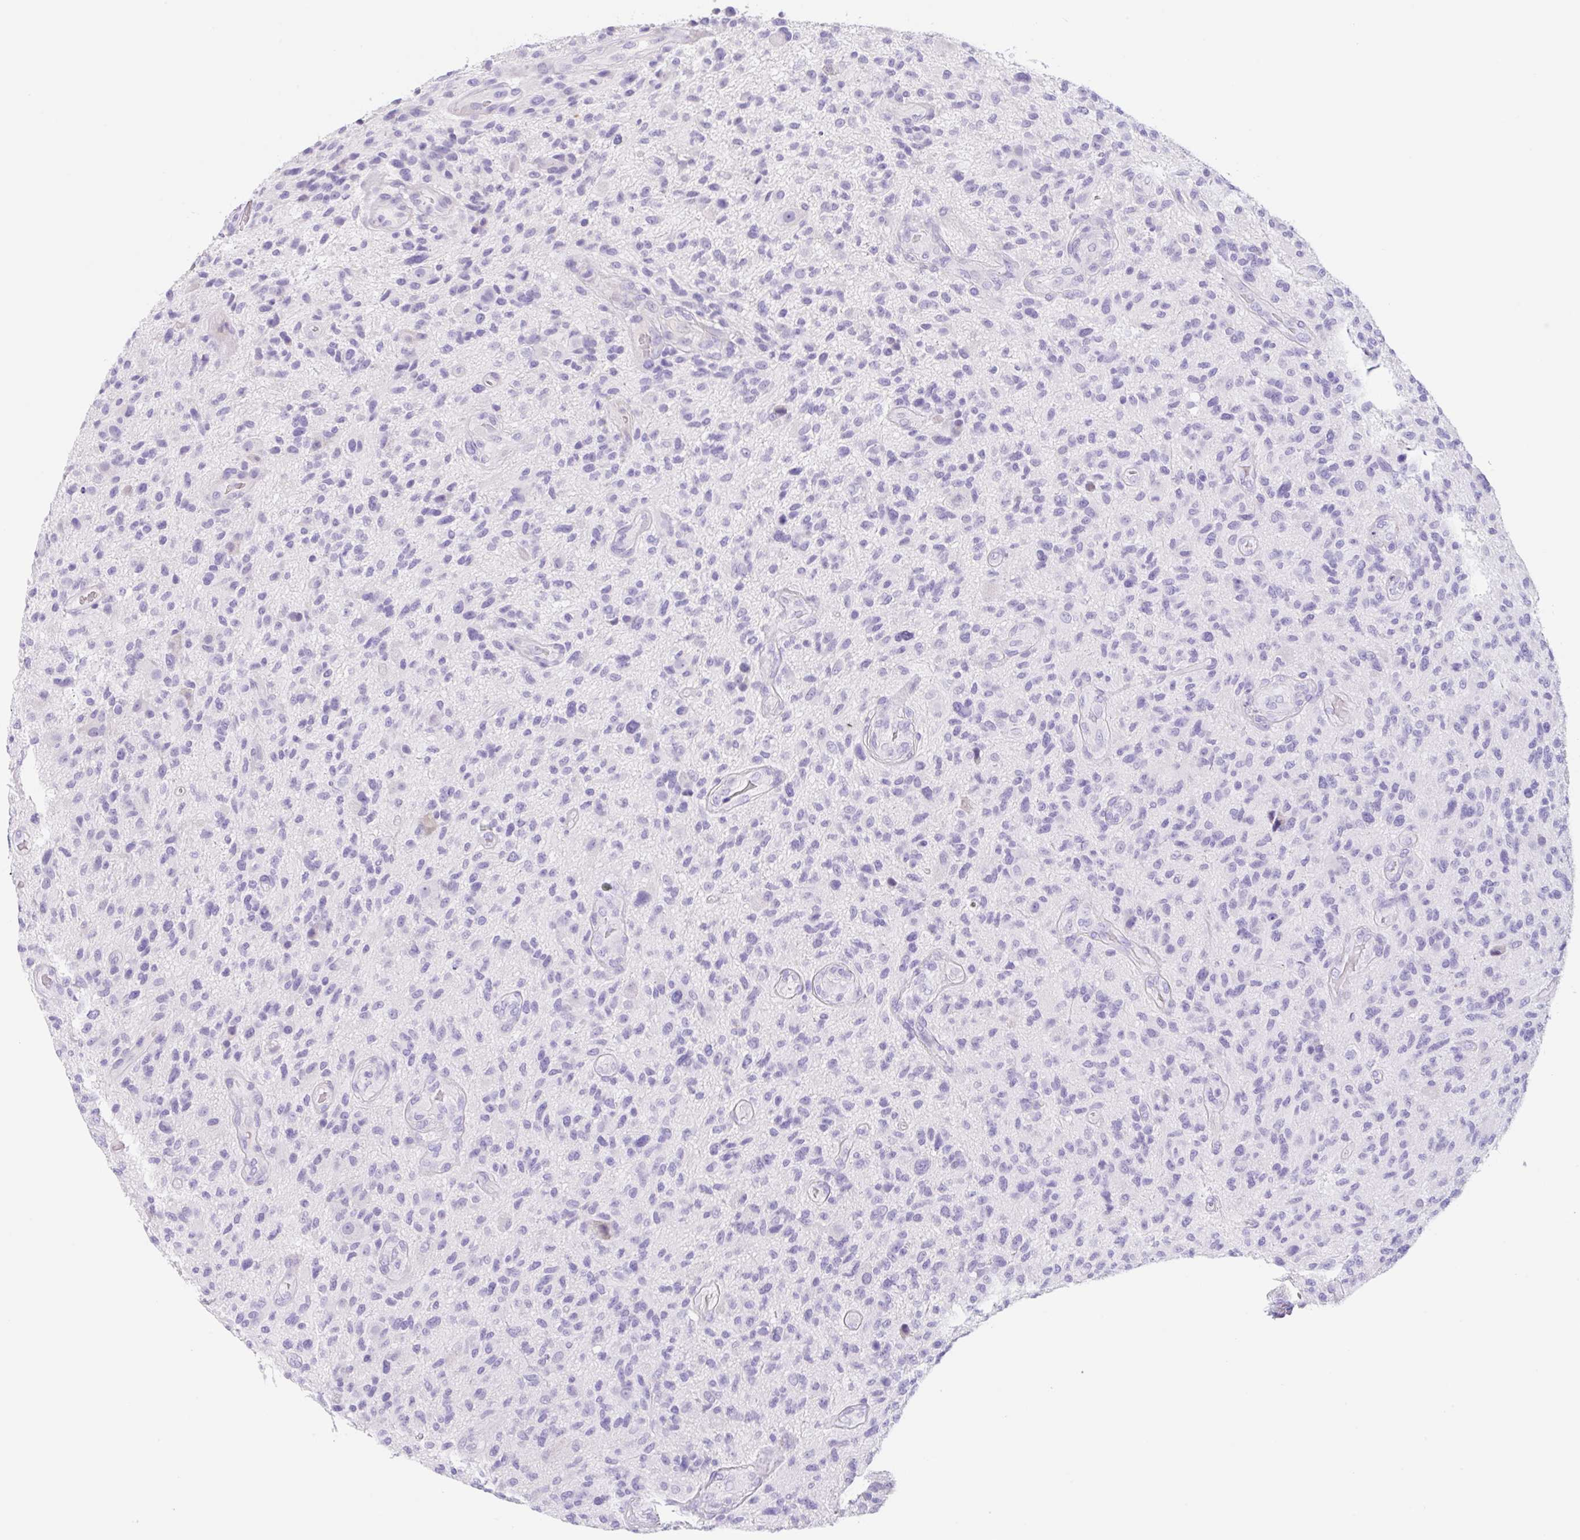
{"staining": {"intensity": "negative", "quantity": "none", "location": "none"}, "tissue": "glioma", "cell_type": "Tumor cells", "image_type": "cancer", "snomed": [{"axis": "morphology", "description": "Glioma, malignant, High grade"}, {"axis": "topography", "description": "Brain"}], "caption": "High magnification brightfield microscopy of high-grade glioma (malignant) stained with DAB (brown) and counterstained with hematoxylin (blue): tumor cells show no significant positivity. Brightfield microscopy of IHC stained with DAB (brown) and hematoxylin (blue), captured at high magnification.", "gene": "KLK8", "patient": {"sex": "male", "age": 47}}